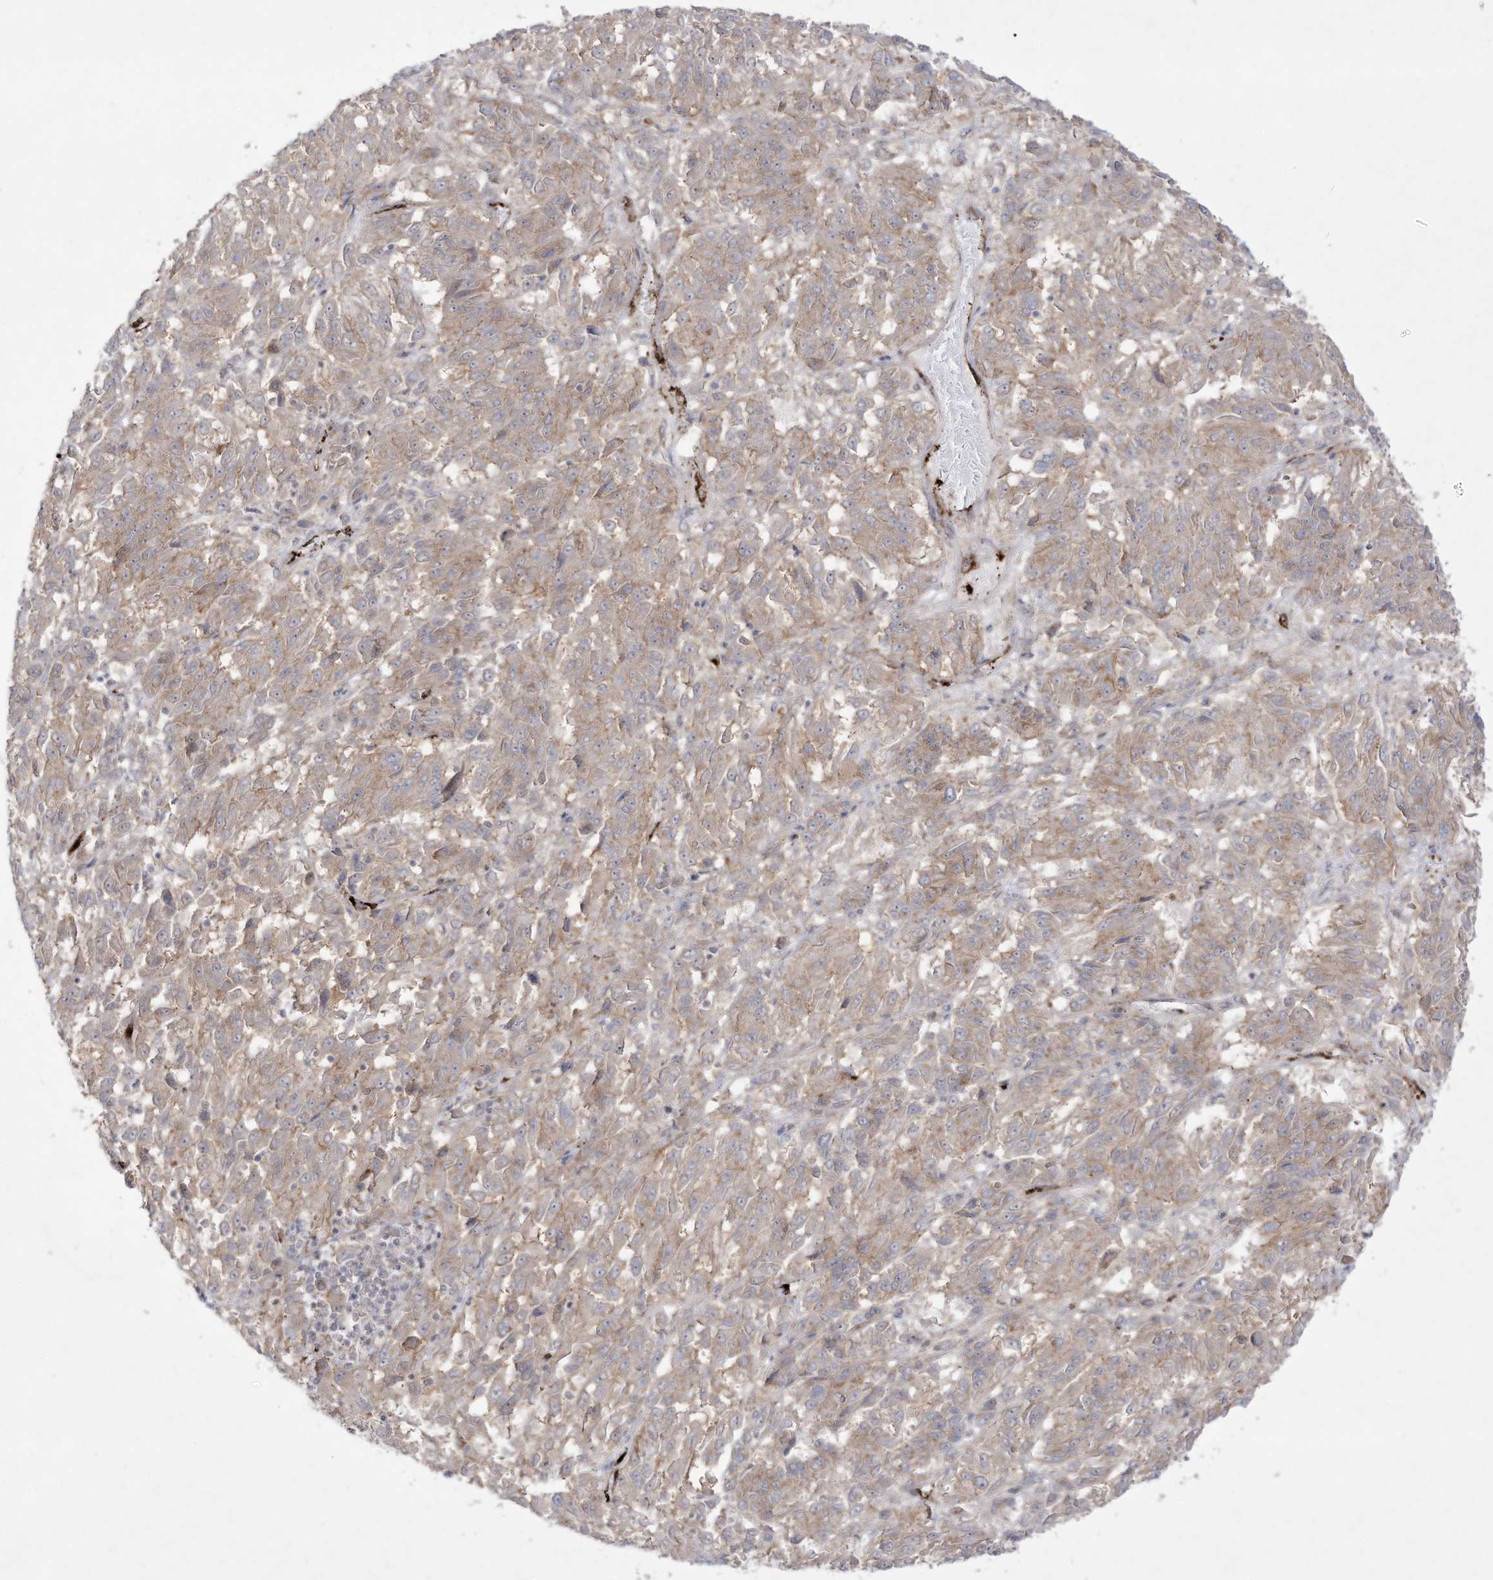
{"staining": {"intensity": "weak", "quantity": ">75%", "location": "cytoplasmic/membranous"}, "tissue": "melanoma", "cell_type": "Tumor cells", "image_type": "cancer", "snomed": [{"axis": "morphology", "description": "Malignant melanoma, Metastatic site"}, {"axis": "topography", "description": "Lung"}], "caption": "This image demonstrates melanoma stained with immunohistochemistry (IHC) to label a protein in brown. The cytoplasmic/membranous of tumor cells show weak positivity for the protein. Nuclei are counter-stained blue.", "gene": "ZGRF1", "patient": {"sex": "male", "age": 64}}